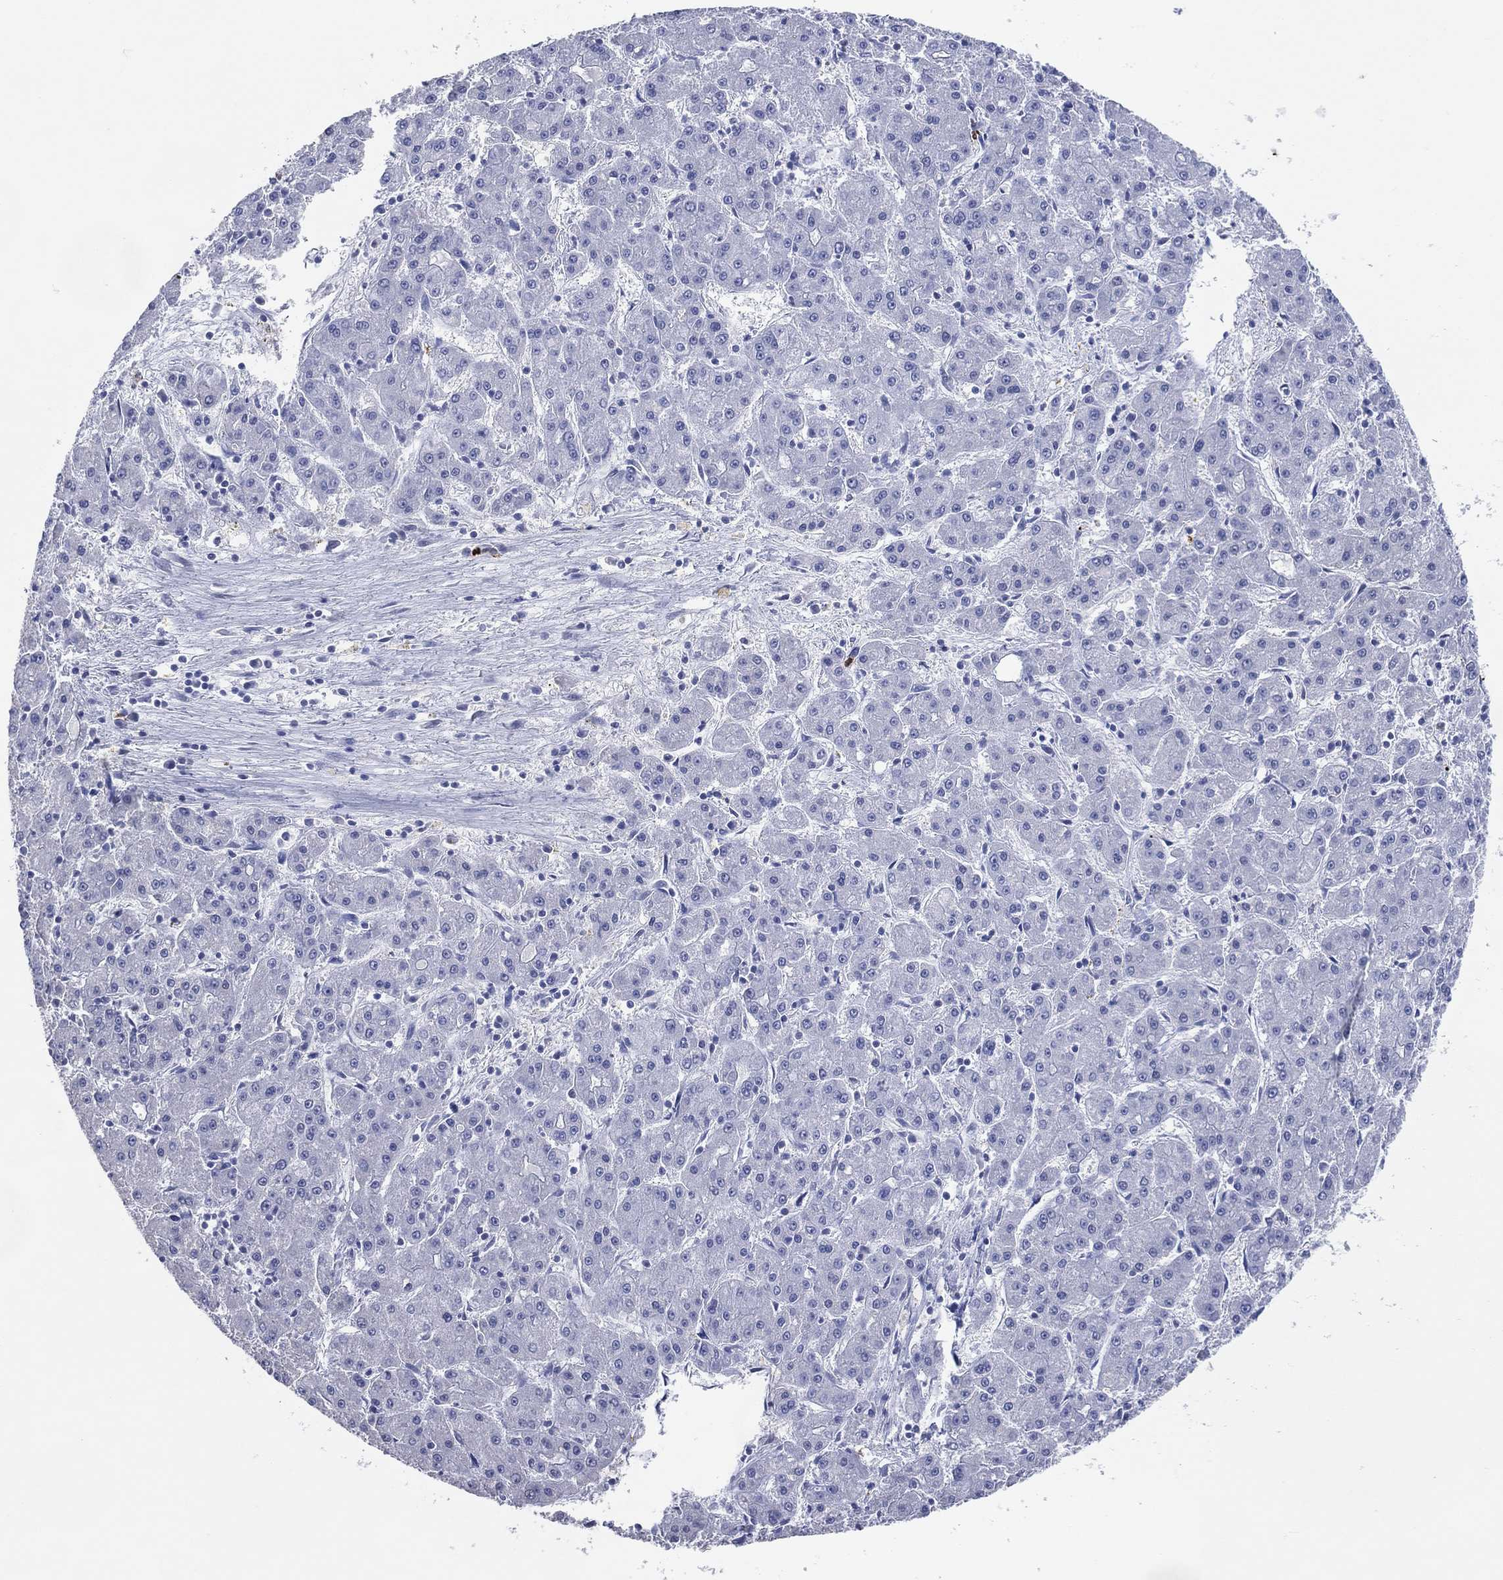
{"staining": {"intensity": "negative", "quantity": "none", "location": "none"}, "tissue": "liver cancer", "cell_type": "Tumor cells", "image_type": "cancer", "snomed": [{"axis": "morphology", "description": "Carcinoma, Hepatocellular, NOS"}, {"axis": "topography", "description": "Liver"}], "caption": "Hepatocellular carcinoma (liver) stained for a protein using IHC exhibits no positivity tumor cells.", "gene": "CFAP58", "patient": {"sex": "male", "age": 73}}